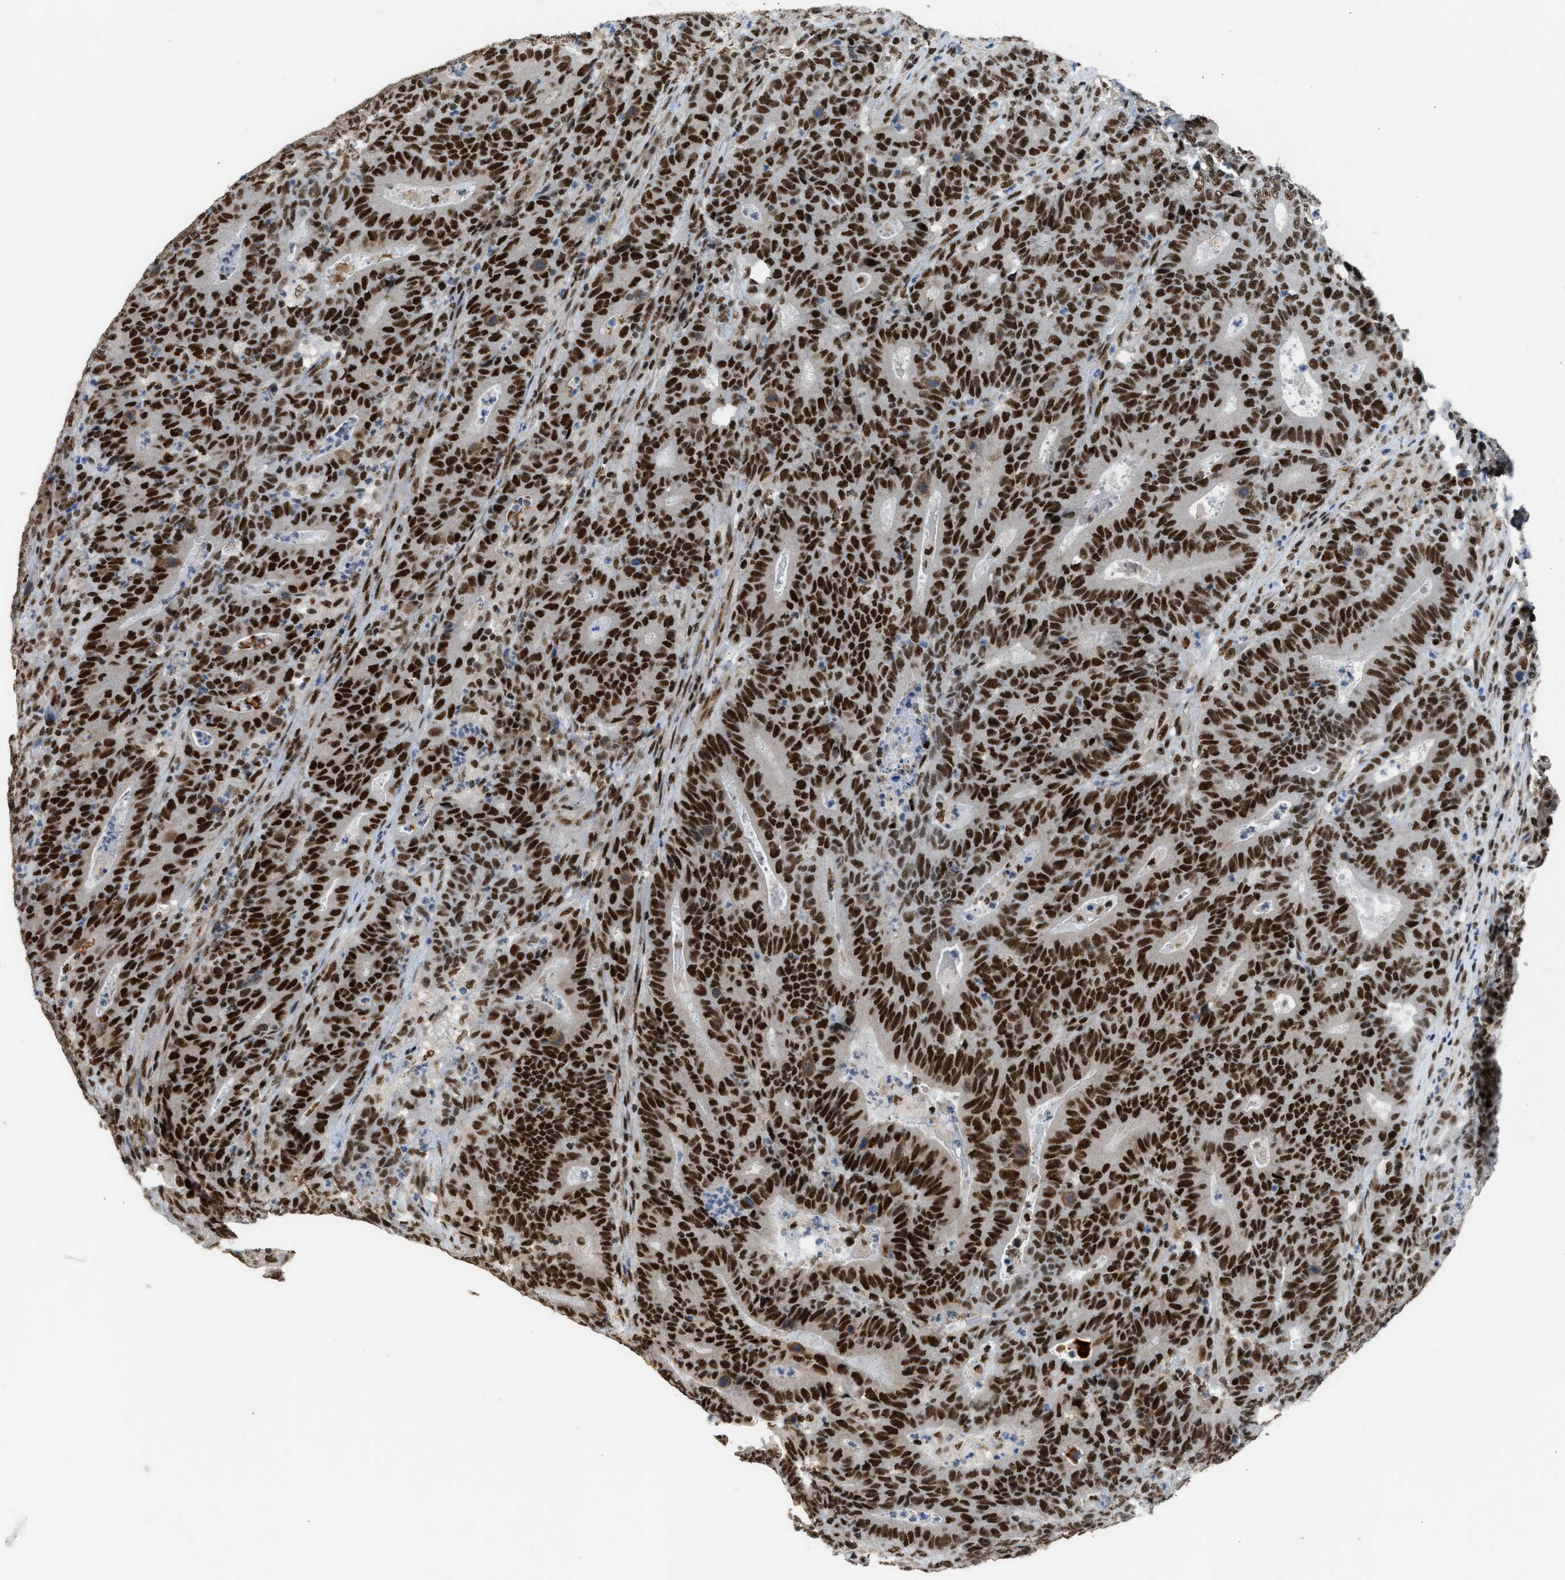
{"staining": {"intensity": "strong", "quantity": ">75%", "location": "nuclear"}, "tissue": "colorectal cancer", "cell_type": "Tumor cells", "image_type": "cancer", "snomed": [{"axis": "morphology", "description": "Adenocarcinoma, NOS"}, {"axis": "topography", "description": "Colon"}], "caption": "High-magnification brightfield microscopy of colorectal cancer (adenocarcinoma) stained with DAB (3,3'-diaminobenzidine) (brown) and counterstained with hematoxylin (blue). tumor cells exhibit strong nuclear expression is seen in approximately>75% of cells.", "gene": "SCAF4", "patient": {"sex": "female", "age": 75}}